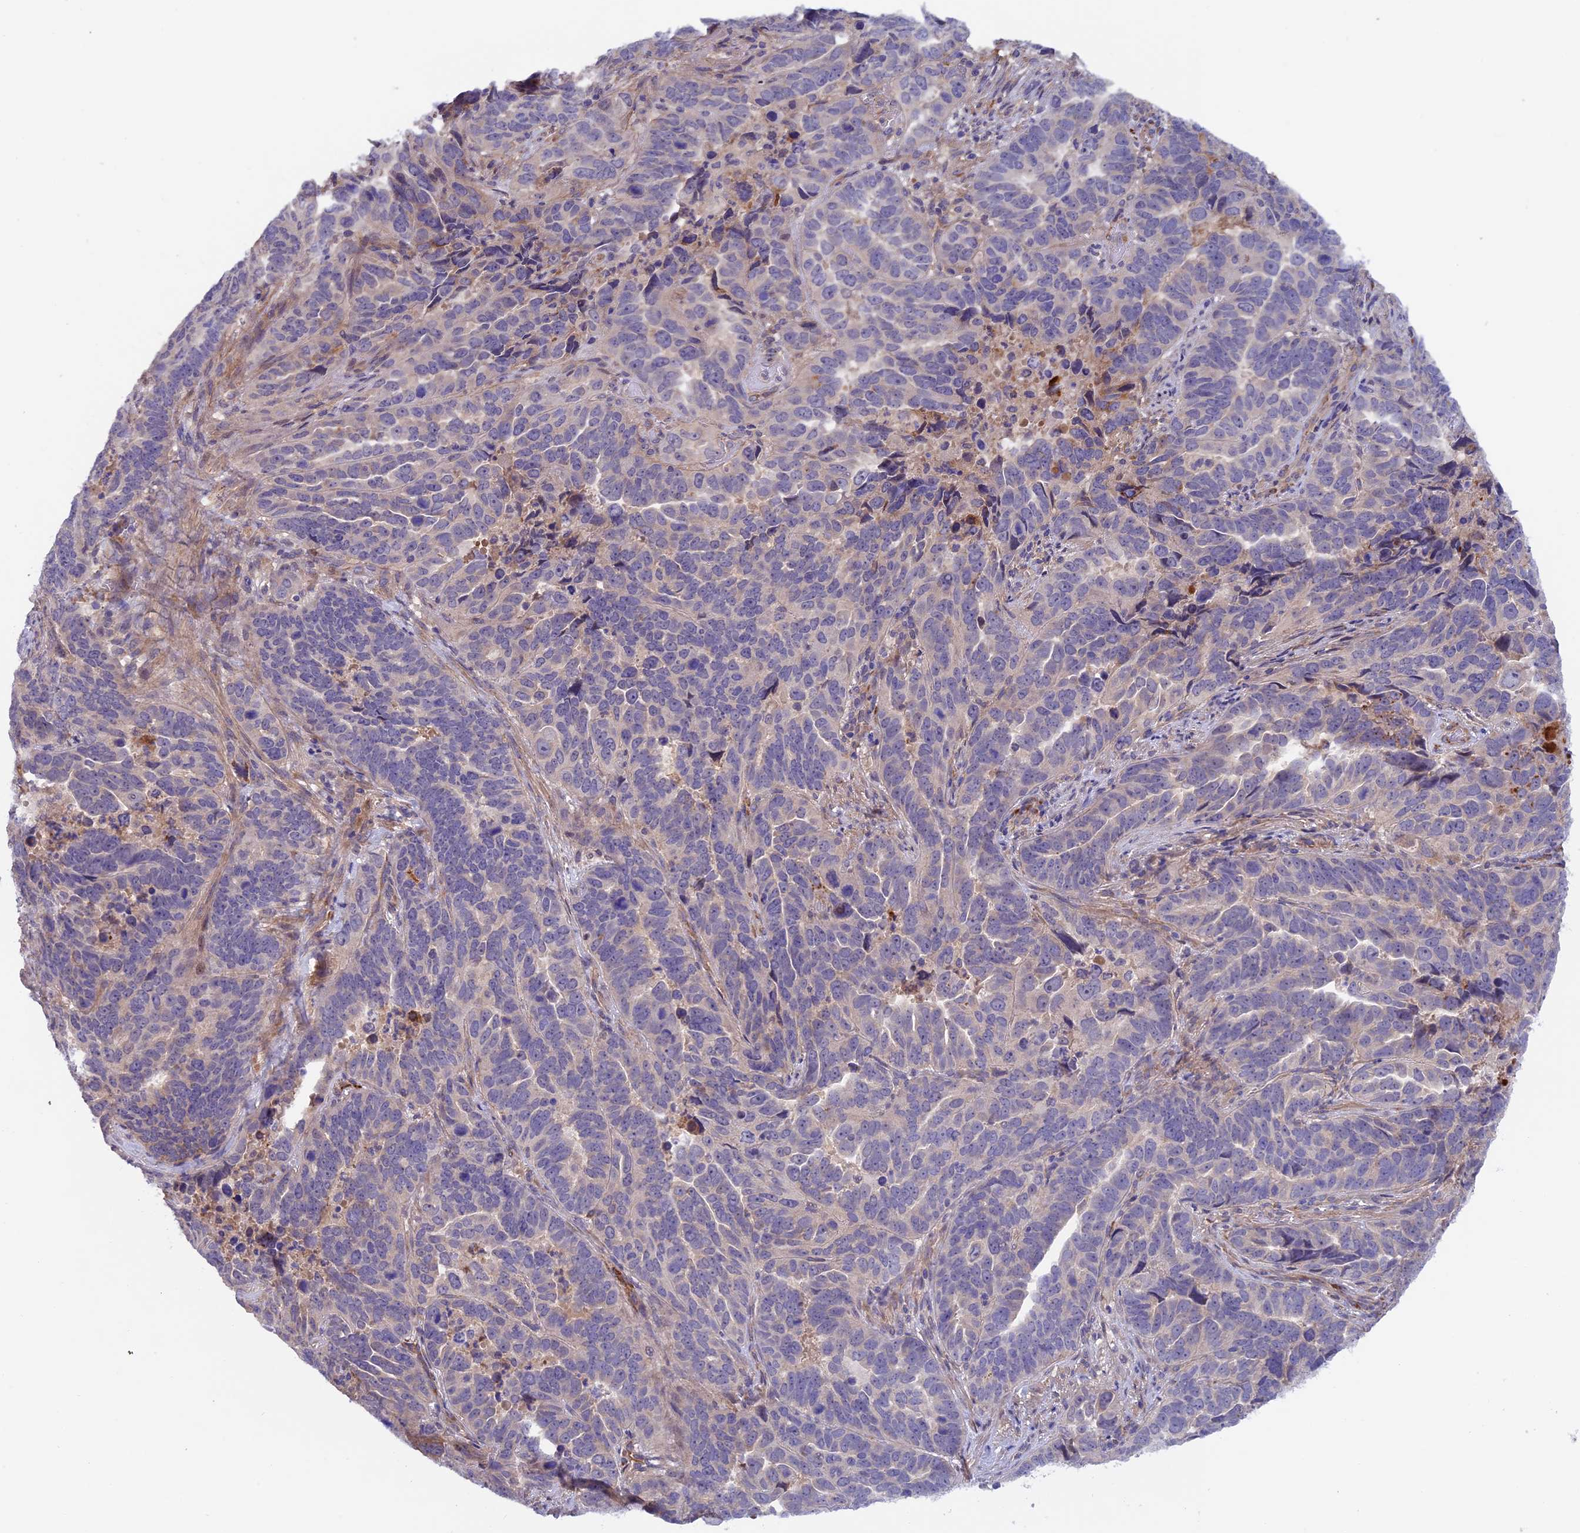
{"staining": {"intensity": "negative", "quantity": "none", "location": "none"}, "tissue": "endometrial cancer", "cell_type": "Tumor cells", "image_type": "cancer", "snomed": [{"axis": "morphology", "description": "Adenocarcinoma, NOS"}, {"axis": "topography", "description": "Endometrium"}], "caption": "A micrograph of adenocarcinoma (endometrial) stained for a protein reveals no brown staining in tumor cells. (Brightfield microscopy of DAB immunohistochemistry (IHC) at high magnification).", "gene": "COL4A3", "patient": {"sex": "female", "age": 65}}